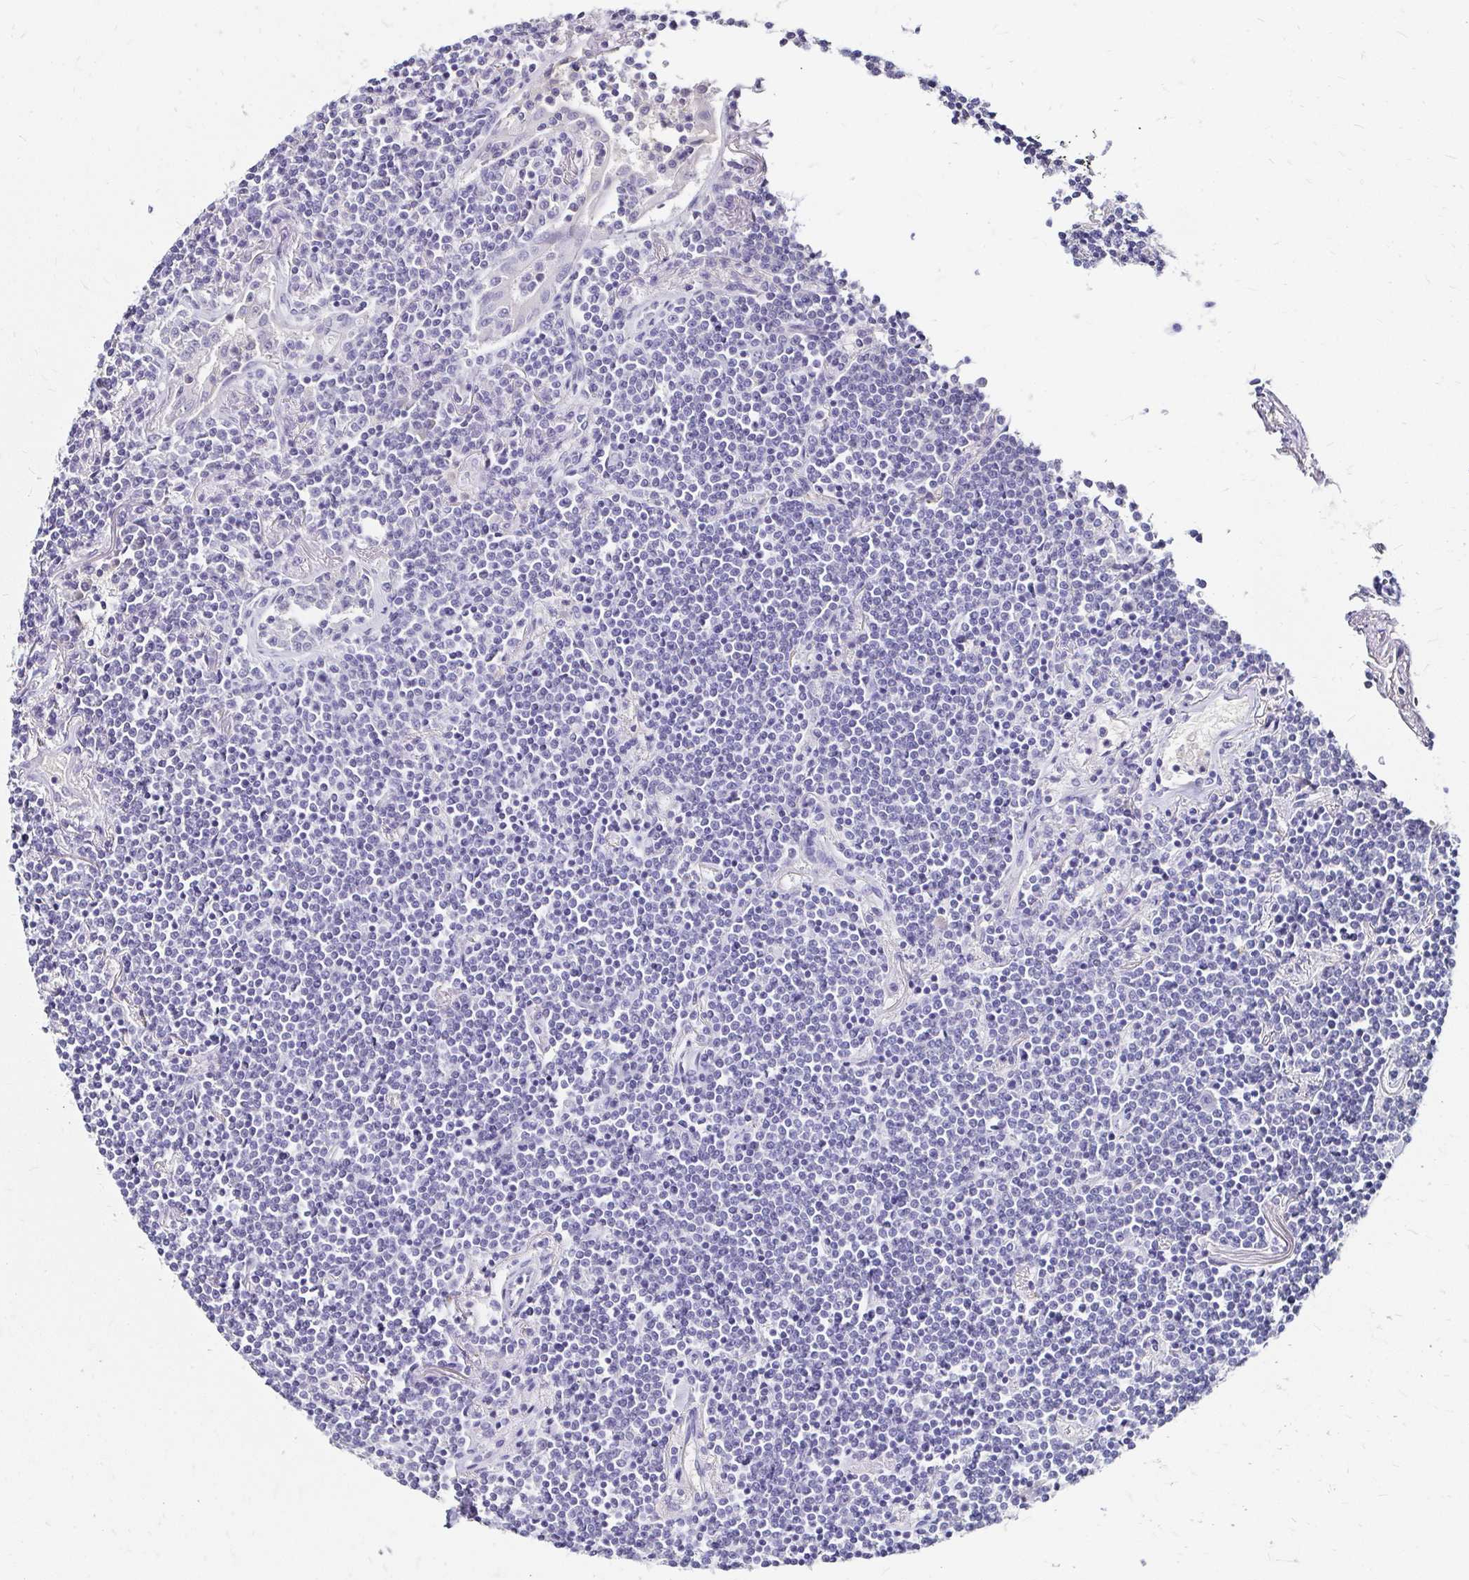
{"staining": {"intensity": "negative", "quantity": "none", "location": "none"}, "tissue": "lymphoma", "cell_type": "Tumor cells", "image_type": "cancer", "snomed": [{"axis": "morphology", "description": "Malignant lymphoma, non-Hodgkin's type, Low grade"}, {"axis": "topography", "description": "Lung"}], "caption": "Photomicrograph shows no significant protein positivity in tumor cells of malignant lymphoma, non-Hodgkin's type (low-grade).", "gene": "SCG3", "patient": {"sex": "female", "age": 71}}